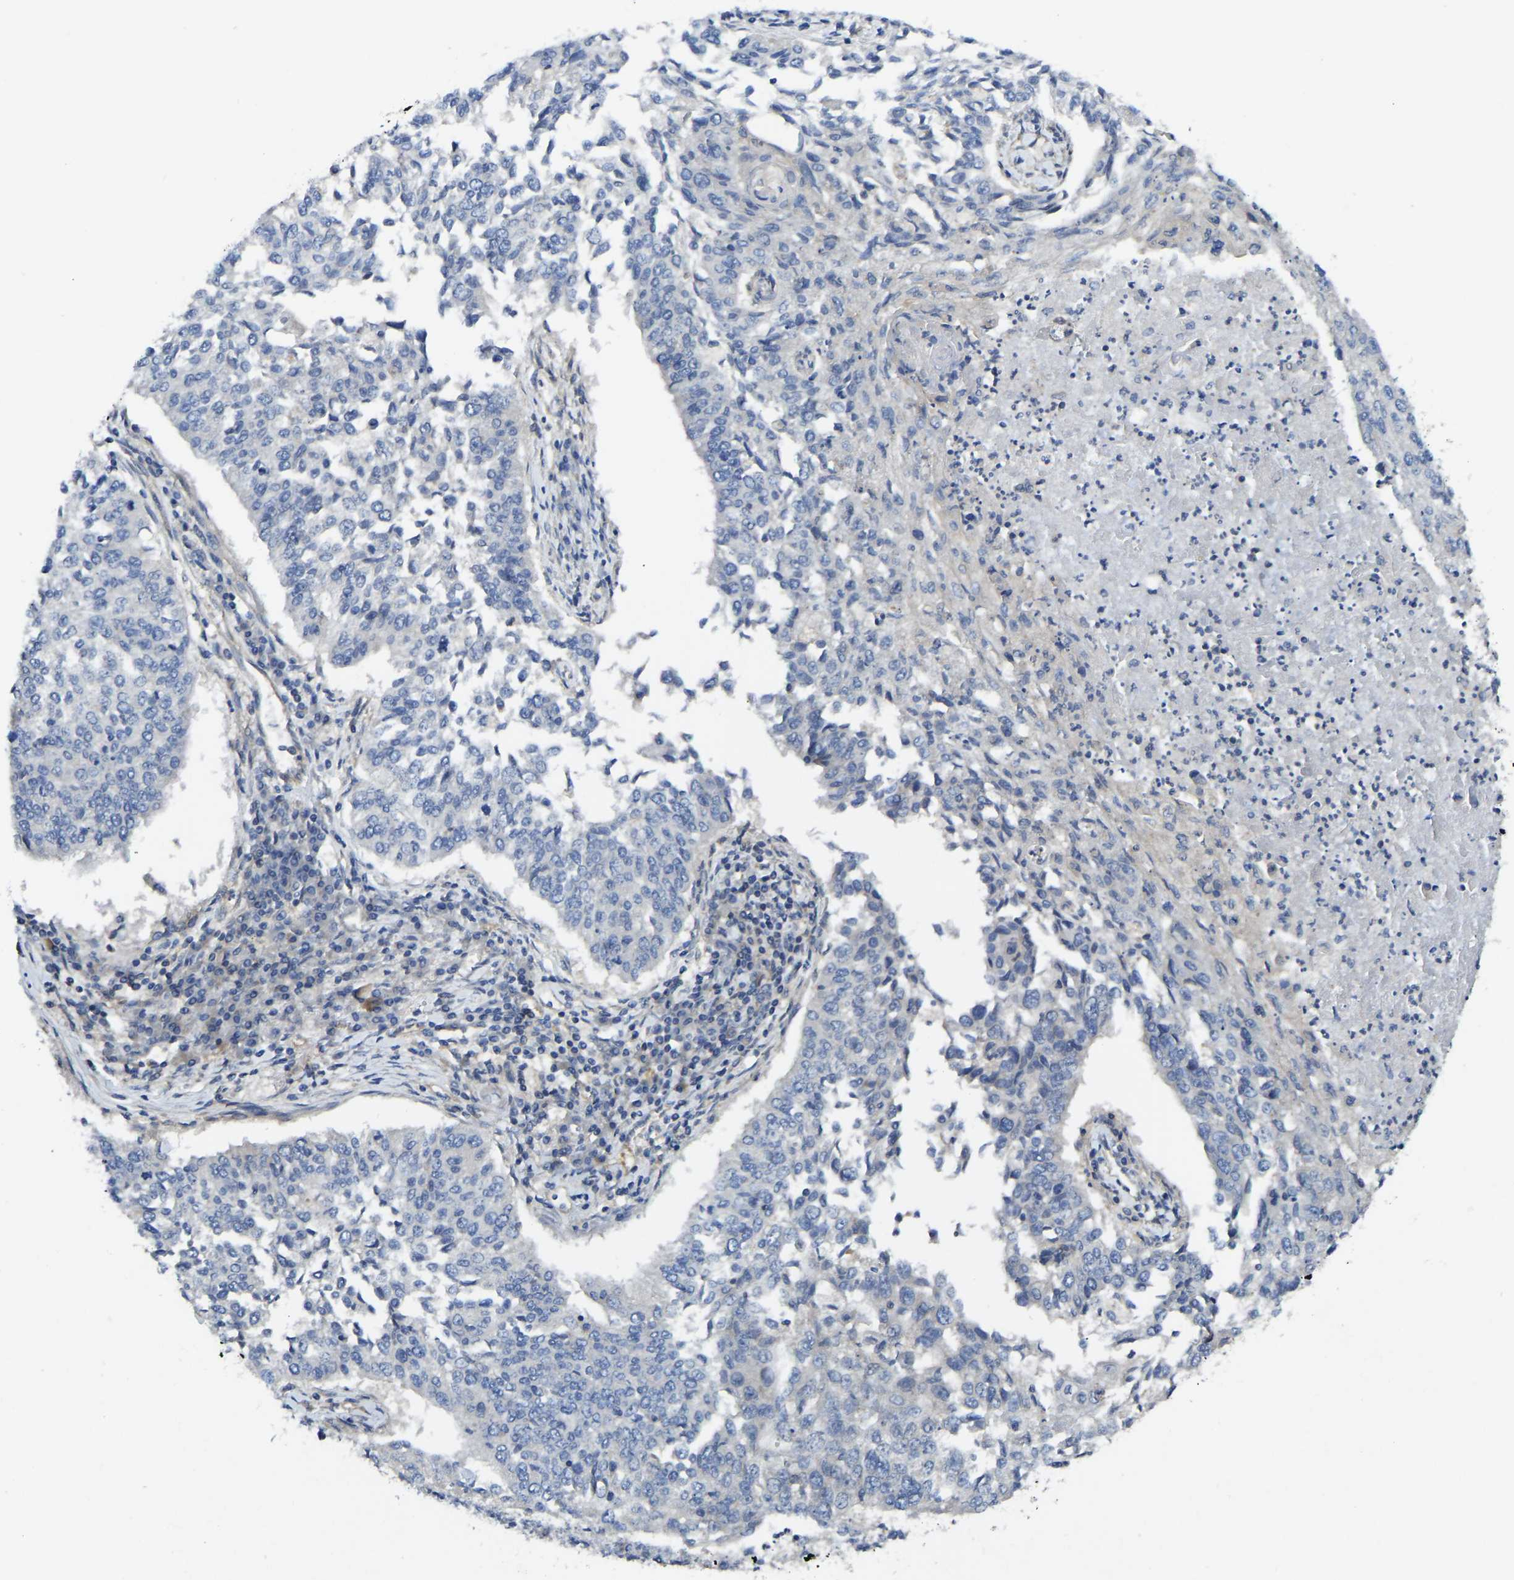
{"staining": {"intensity": "negative", "quantity": "none", "location": "none"}, "tissue": "lung cancer", "cell_type": "Tumor cells", "image_type": "cancer", "snomed": [{"axis": "morphology", "description": "Normal tissue, NOS"}, {"axis": "morphology", "description": "Squamous cell carcinoma, NOS"}, {"axis": "topography", "description": "Cartilage tissue"}, {"axis": "topography", "description": "Bronchus"}, {"axis": "topography", "description": "Lung"}], "caption": "Immunohistochemical staining of squamous cell carcinoma (lung) exhibits no significant staining in tumor cells.", "gene": "PPP3CA", "patient": {"sex": "female", "age": 49}}